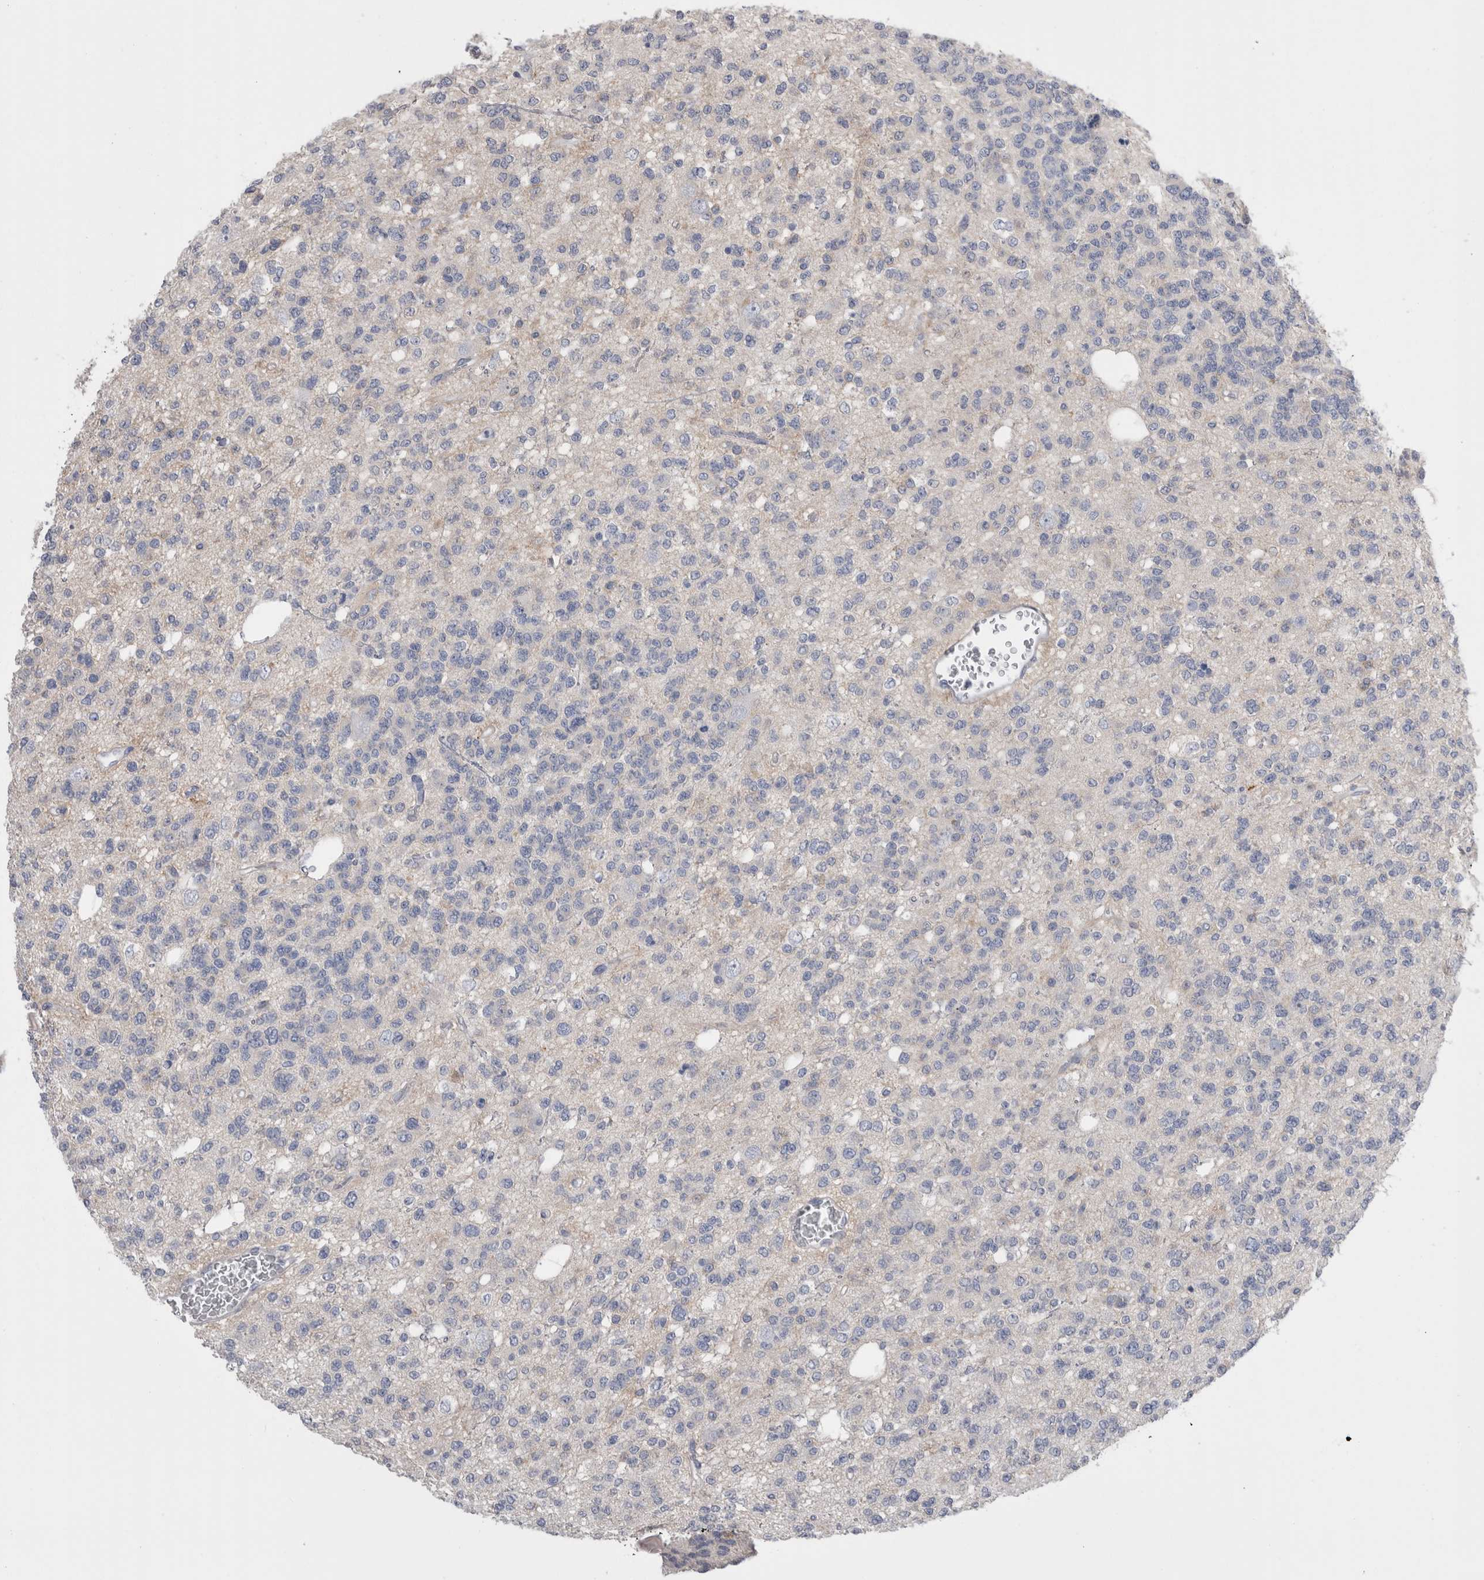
{"staining": {"intensity": "negative", "quantity": "none", "location": "none"}, "tissue": "glioma", "cell_type": "Tumor cells", "image_type": "cancer", "snomed": [{"axis": "morphology", "description": "Glioma, malignant, Low grade"}, {"axis": "topography", "description": "Brain"}], "caption": "DAB (3,3'-diaminobenzidine) immunohistochemical staining of human glioma shows no significant positivity in tumor cells.", "gene": "DCTN6", "patient": {"sex": "male", "age": 38}}